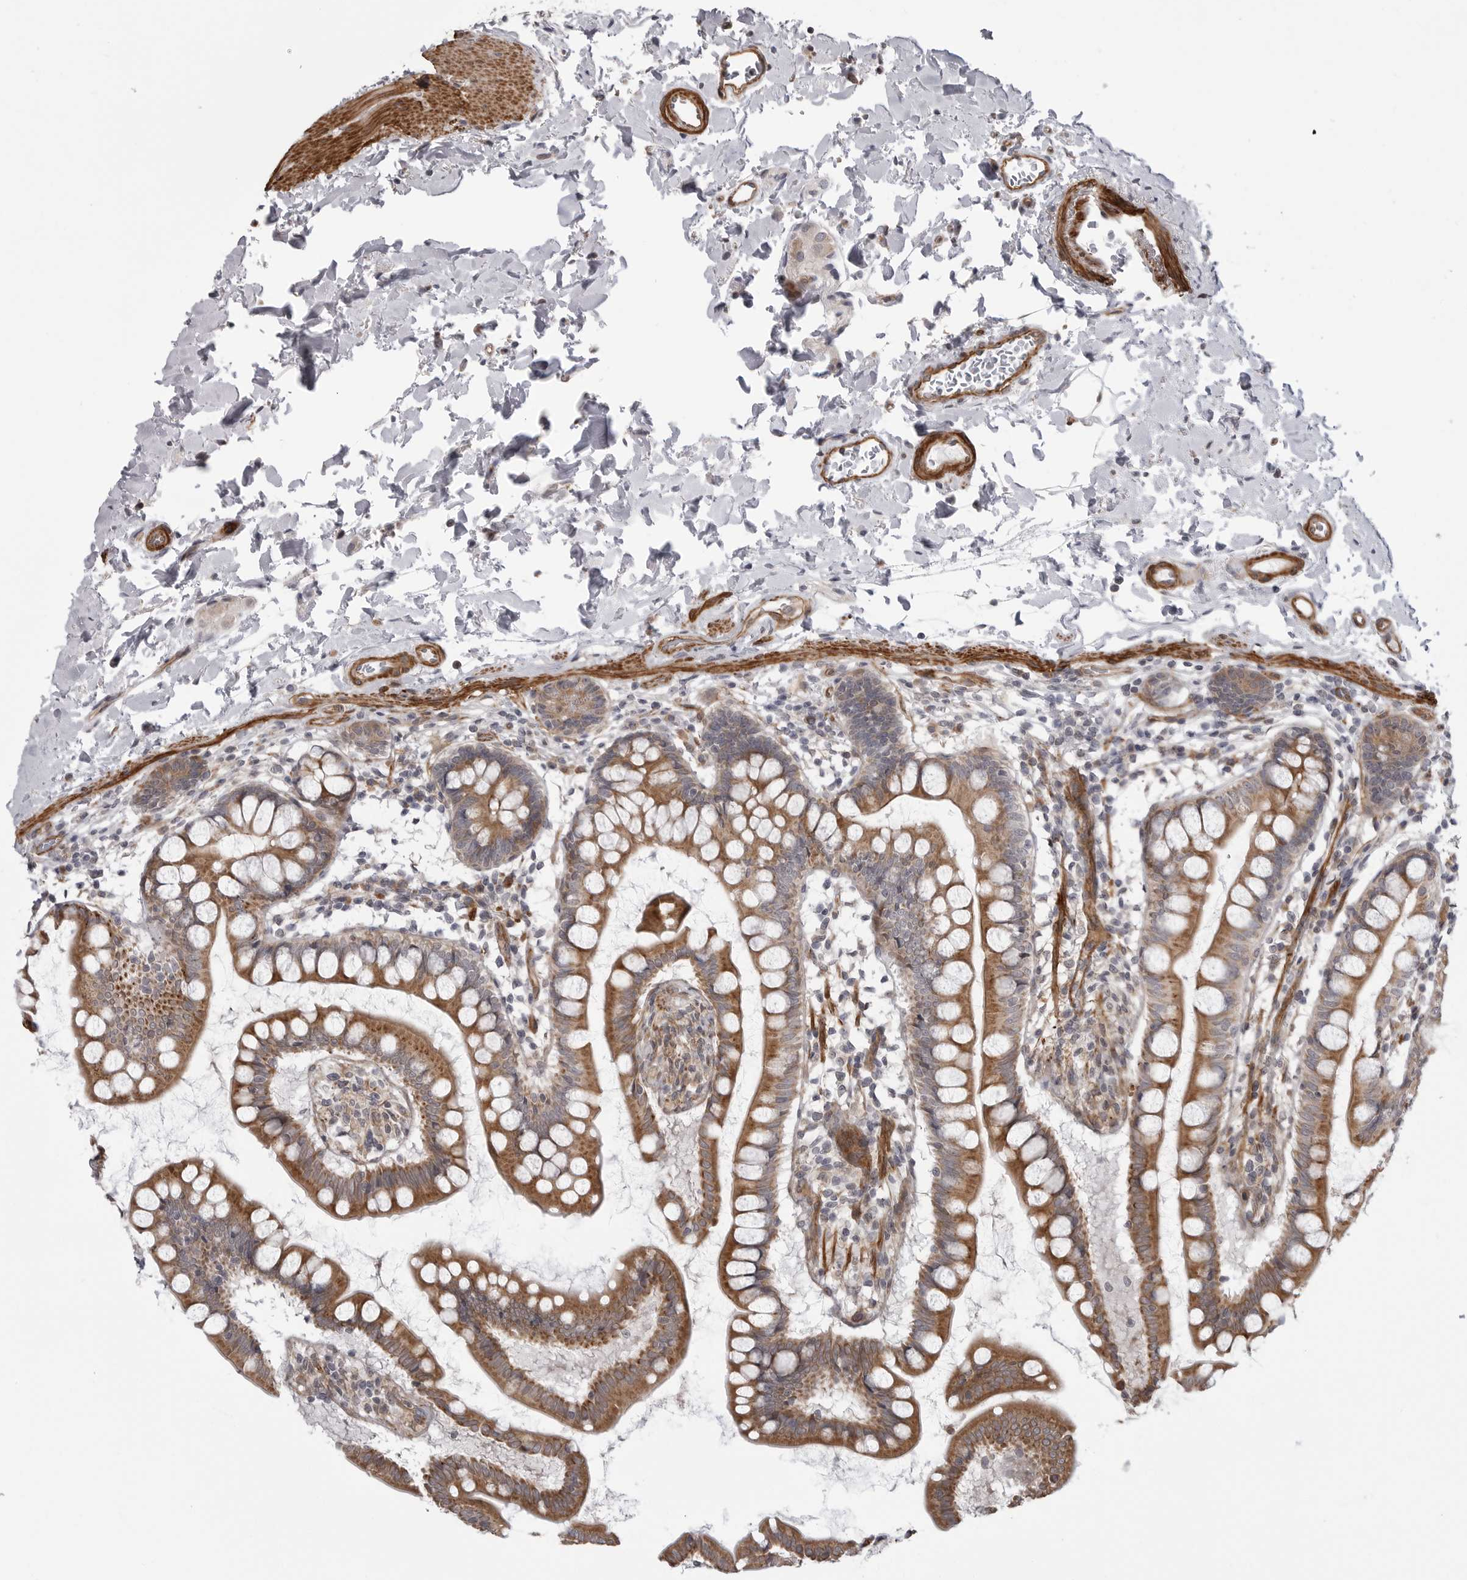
{"staining": {"intensity": "moderate", "quantity": ">75%", "location": "cytoplasmic/membranous"}, "tissue": "small intestine", "cell_type": "Glandular cells", "image_type": "normal", "snomed": [{"axis": "morphology", "description": "Normal tissue, NOS"}, {"axis": "topography", "description": "Small intestine"}], "caption": "This photomicrograph exhibits immunohistochemistry staining of normal small intestine, with medium moderate cytoplasmic/membranous staining in about >75% of glandular cells.", "gene": "SCP2", "patient": {"sex": "female", "age": 84}}